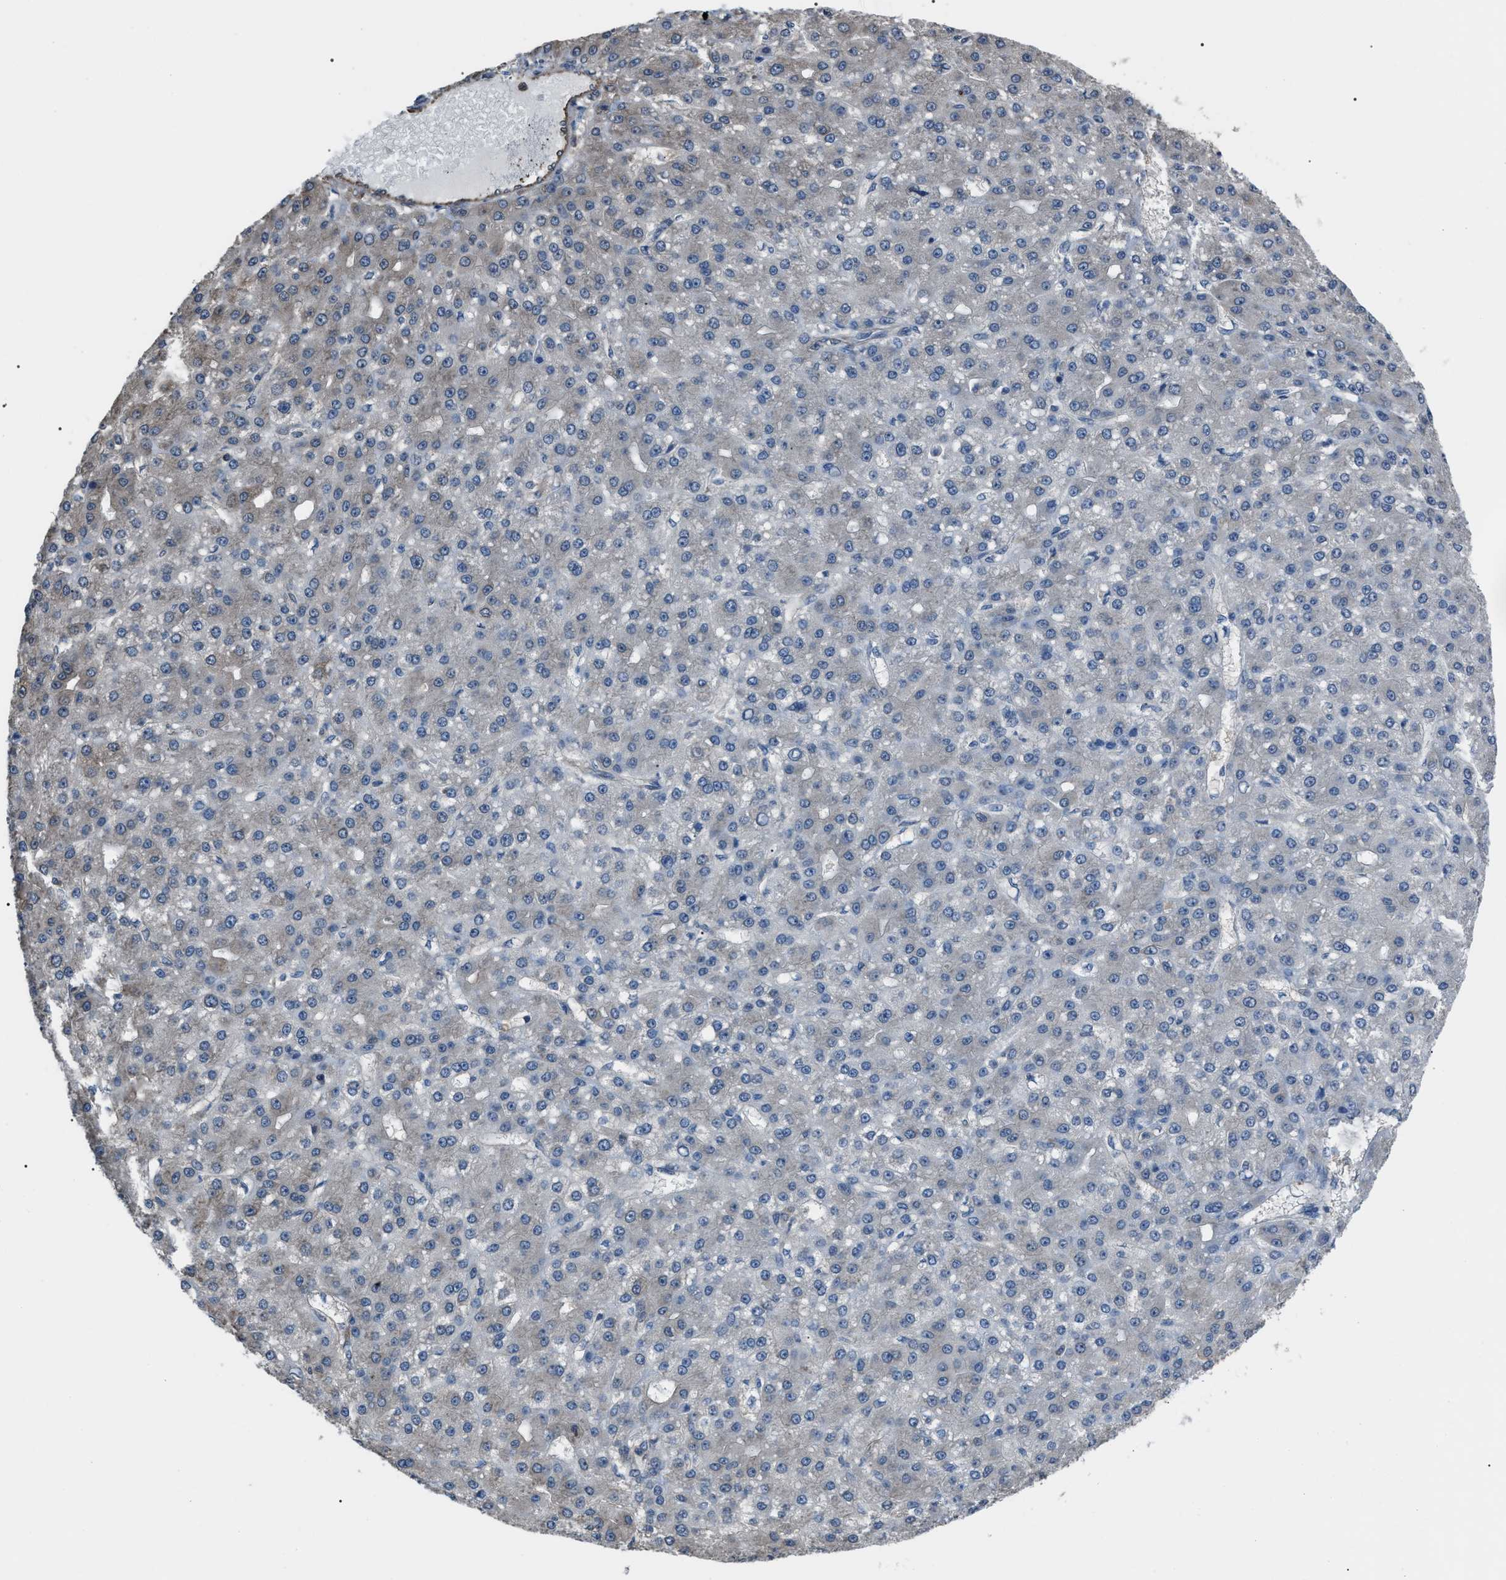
{"staining": {"intensity": "negative", "quantity": "none", "location": "none"}, "tissue": "liver cancer", "cell_type": "Tumor cells", "image_type": "cancer", "snomed": [{"axis": "morphology", "description": "Carcinoma, Hepatocellular, NOS"}, {"axis": "topography", "description": "Liver"}], "caption": "The micrograph demonstrates no staining of tumor cells in liver cancer.", "gene": "PDCD5", "patient": {"sex": "male", "age": 67}}